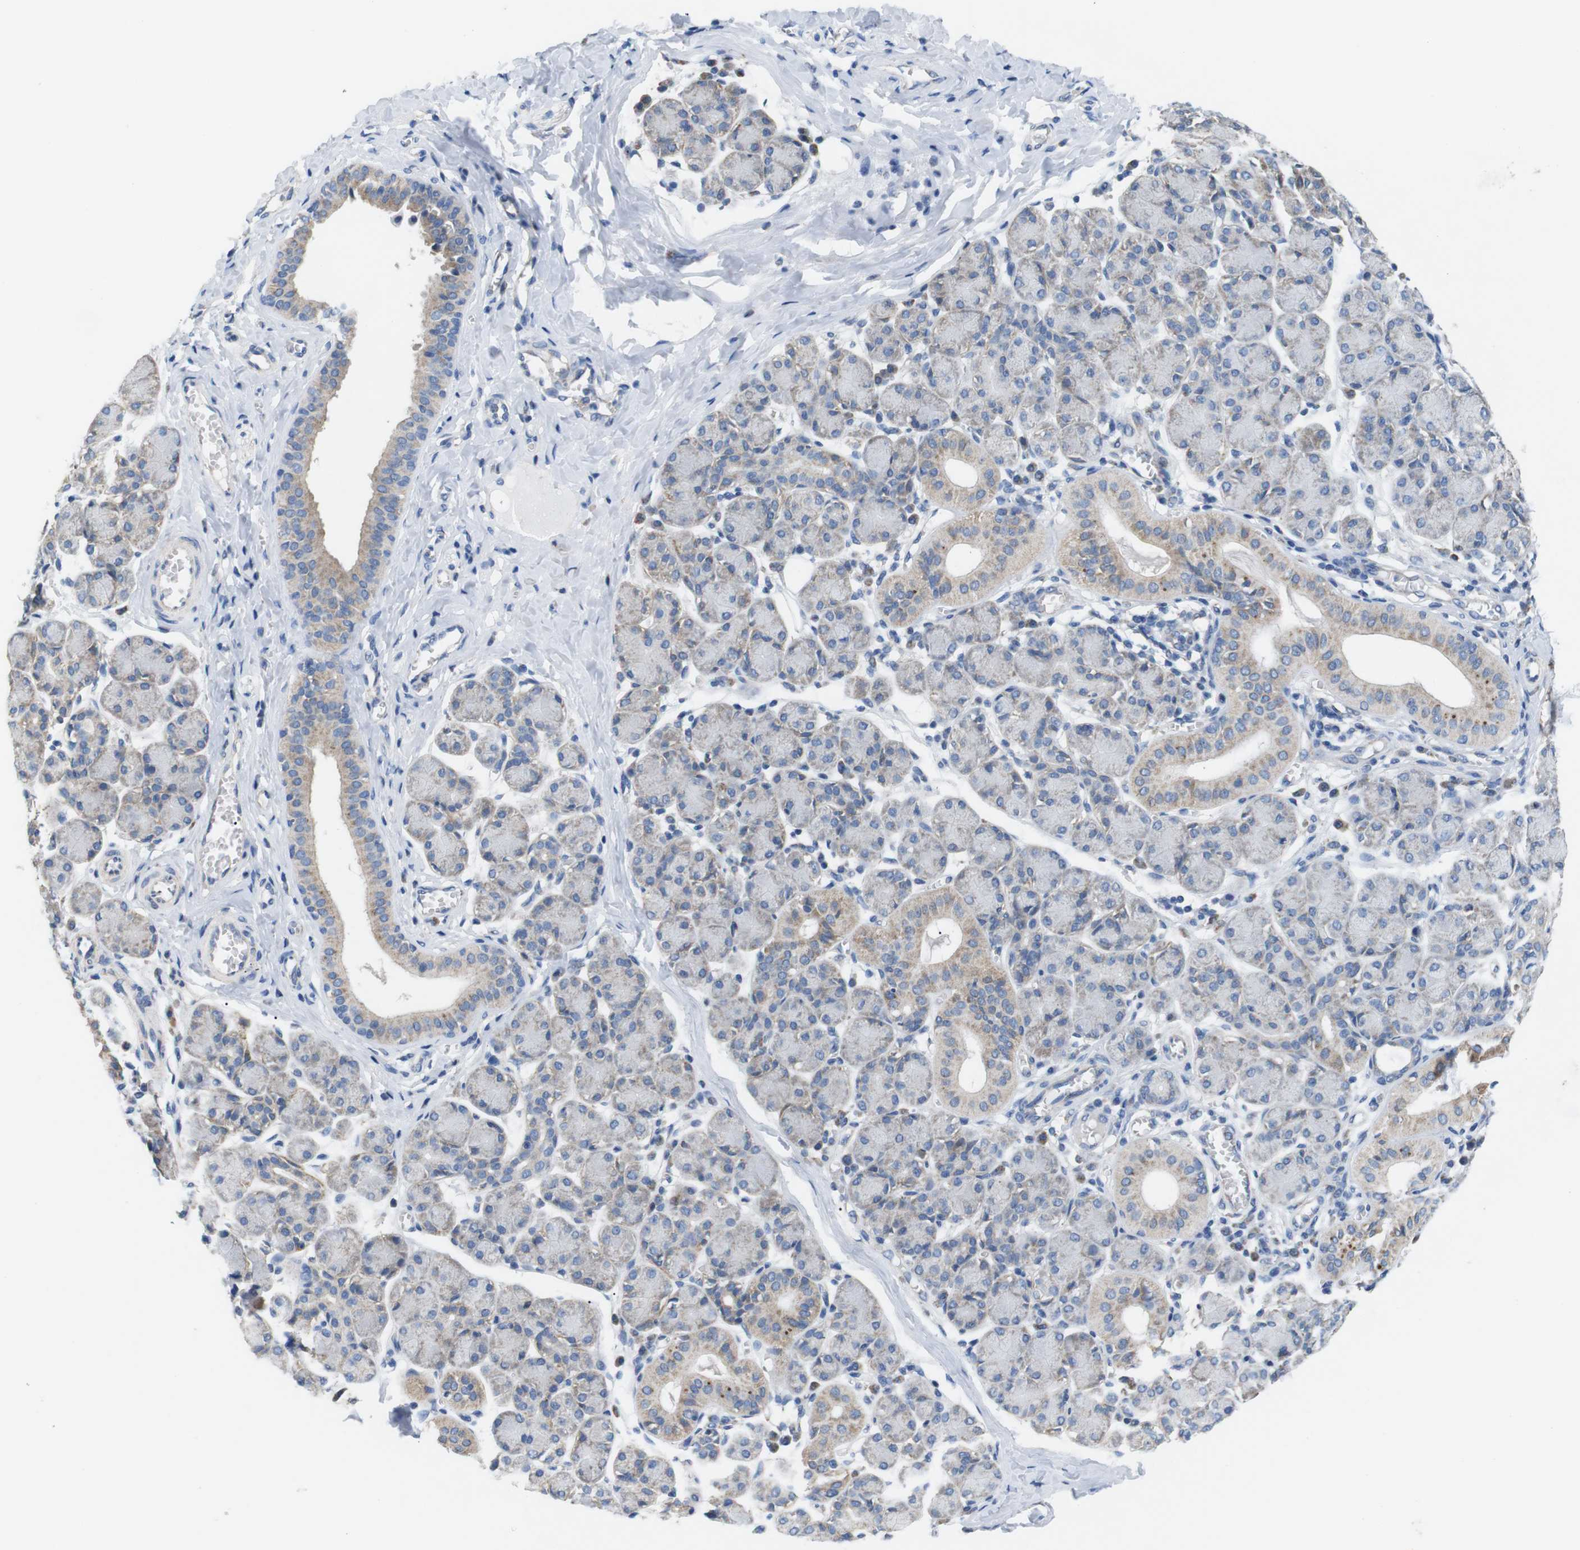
{"staining": {"intensity": "weak", "quantity": "25%-75%", "location": "cytoplasmic/membranous"}, "tissue": "salivary gland", "cell_type": "Glandular cells", "image_type": "normal", "snomed": [{"axis": "morphology", "description": "Normal tissue, NOS"}, {"axis": "morphology", "description": "Inflammation, NOS"}, {"axis": "topography", "description": "Lymph node"}, {"axis": "topography", "description": "Salivary gland"}], "caption": "Normal salivary gland shows weak cytoplasmic/membranous staining in approximately 25%-75% of glandular cells.", "gene": "F2RL1", "patient": {"sex": "male", "age": 3}}